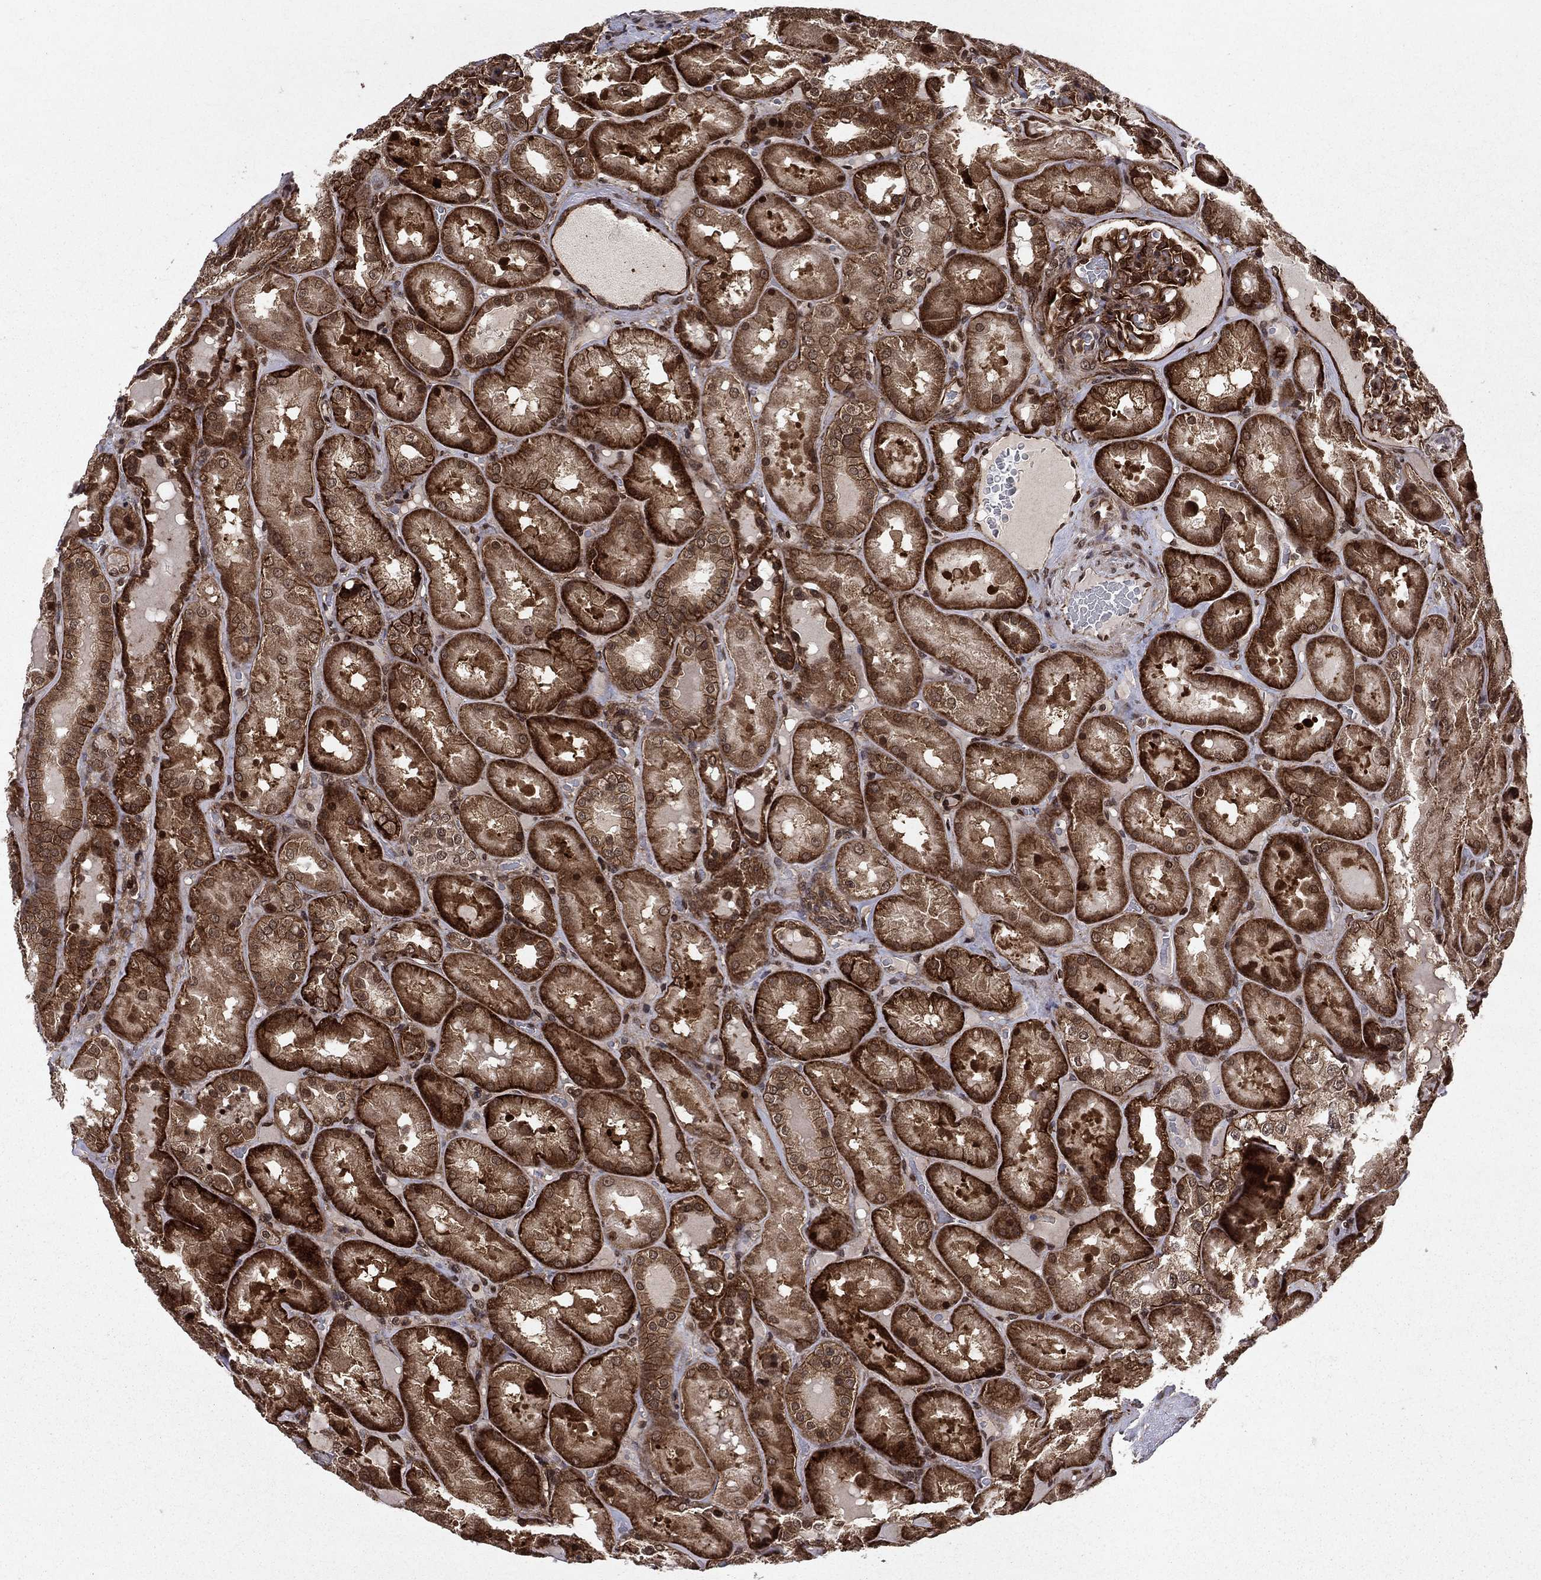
{"staining": {"intensity": "strong", "quantity": ">75%", "location": "cytoplasmic/membranous,nuclear"}, "tissue": "kidney", "cell_type": "Cells in glomeruli", "image_type": "normal", "snomed": [{"axis": "morphology", "description": "Normal tissue, NOS"}, {"axis": "topography", "description": "Kidney"}], "caption": "This is an image of IHC staining of benign kidney, which shows strong expression in the cytoplasmic/membranous,nuclear of cells in glomeruli.", "gene": "SSX2IP", "patient": {"sex": "male", "age": 73}}